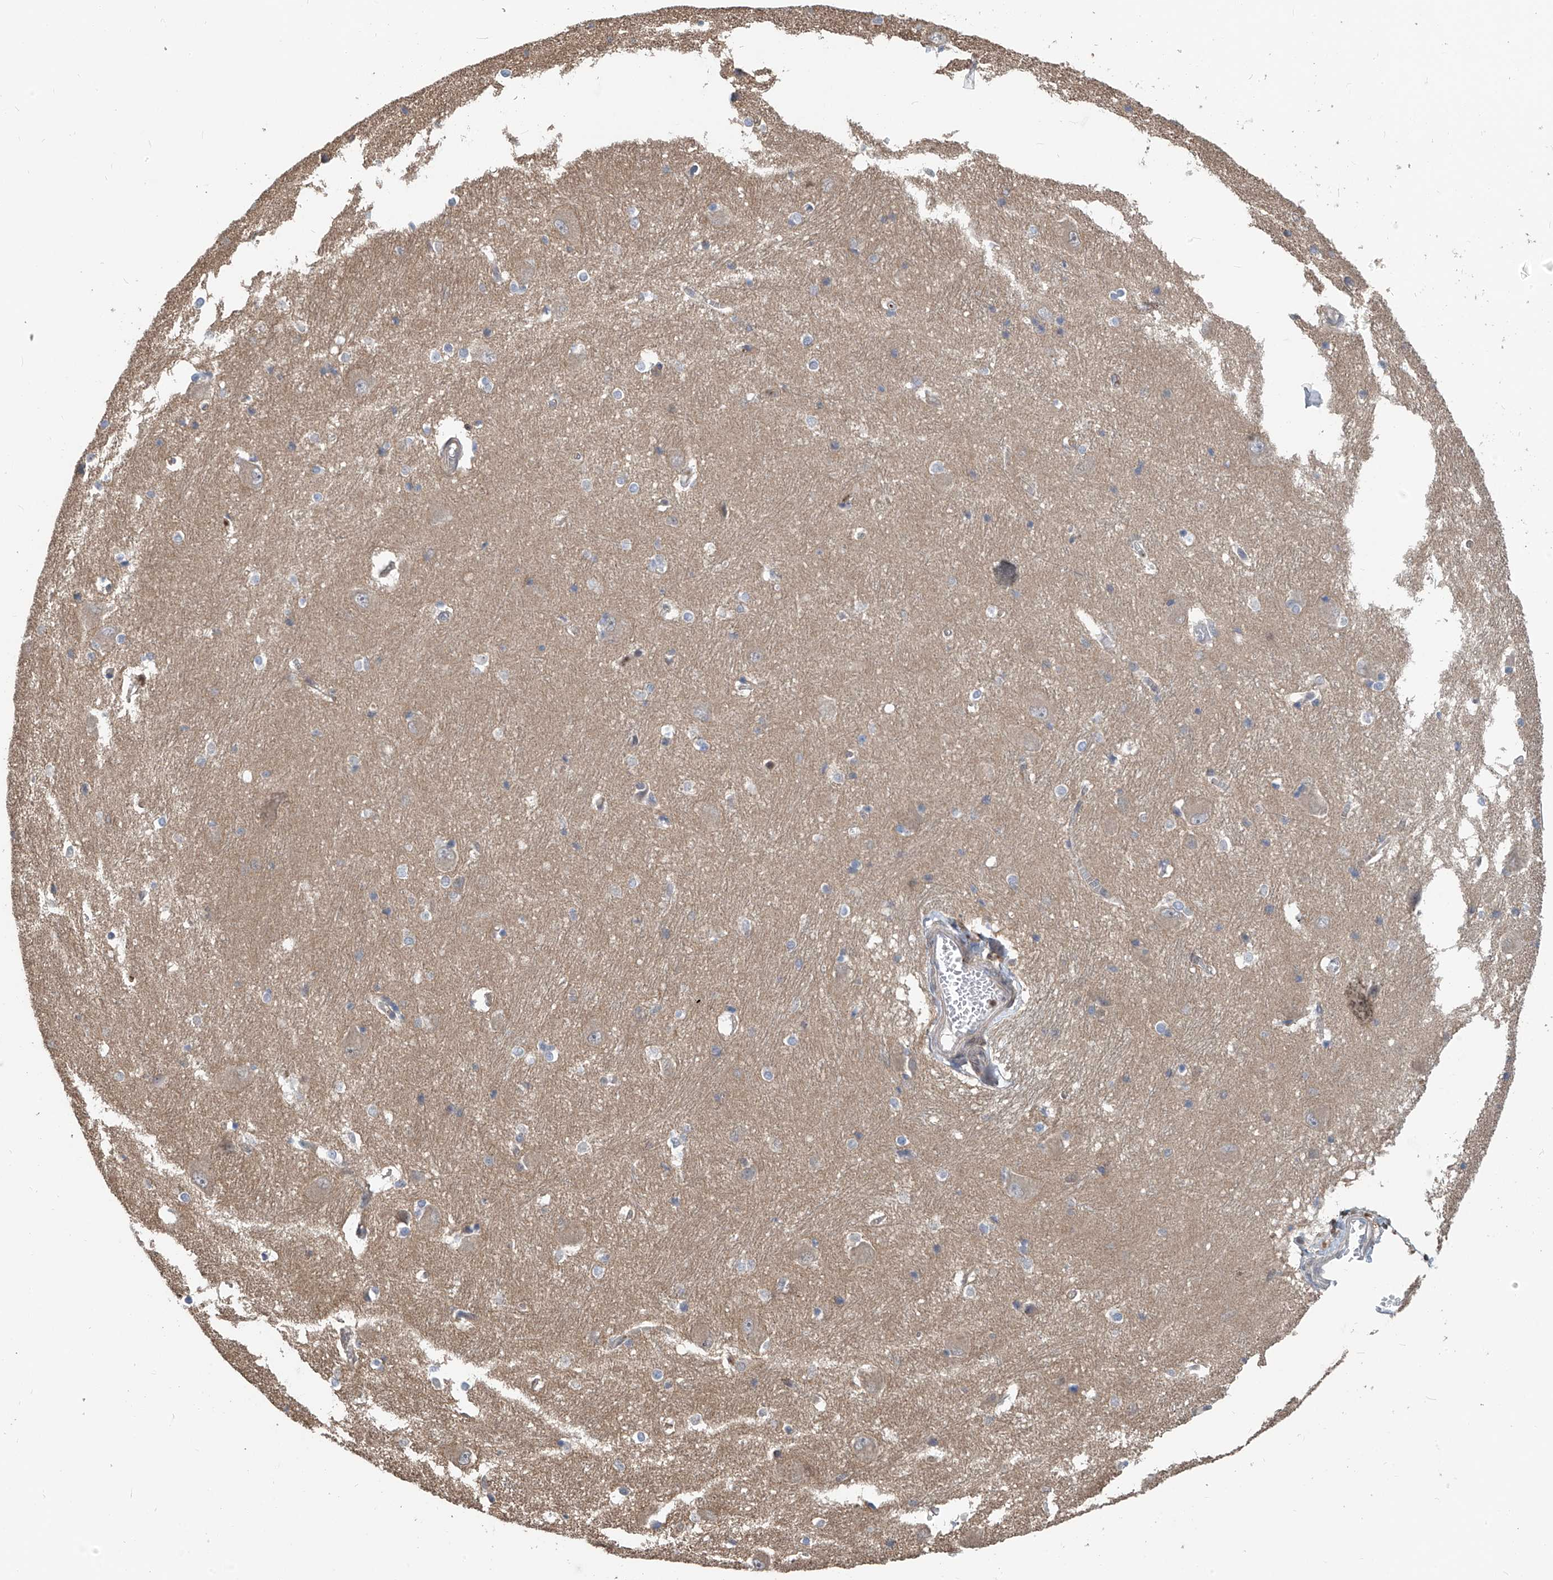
{"staining": {"intensity": "negative", "quantity": "none", "location": "none"}, "tissue": "caudate", "cell_type": "Glial cells", "image_type": "normal", "snomed": [{"axis": "morphology", "description": "Normal tissue, NOS"}, {"axis": "topography", "description": "Lateral ventricle wall"}], "caption": "Immunohistochemistry image of benign human caudate stained for a protein (brown), which exhibits no positivity in glial cells.", "gene": "DNAJC9", "patient": {"sex": "male", "age": 37}}